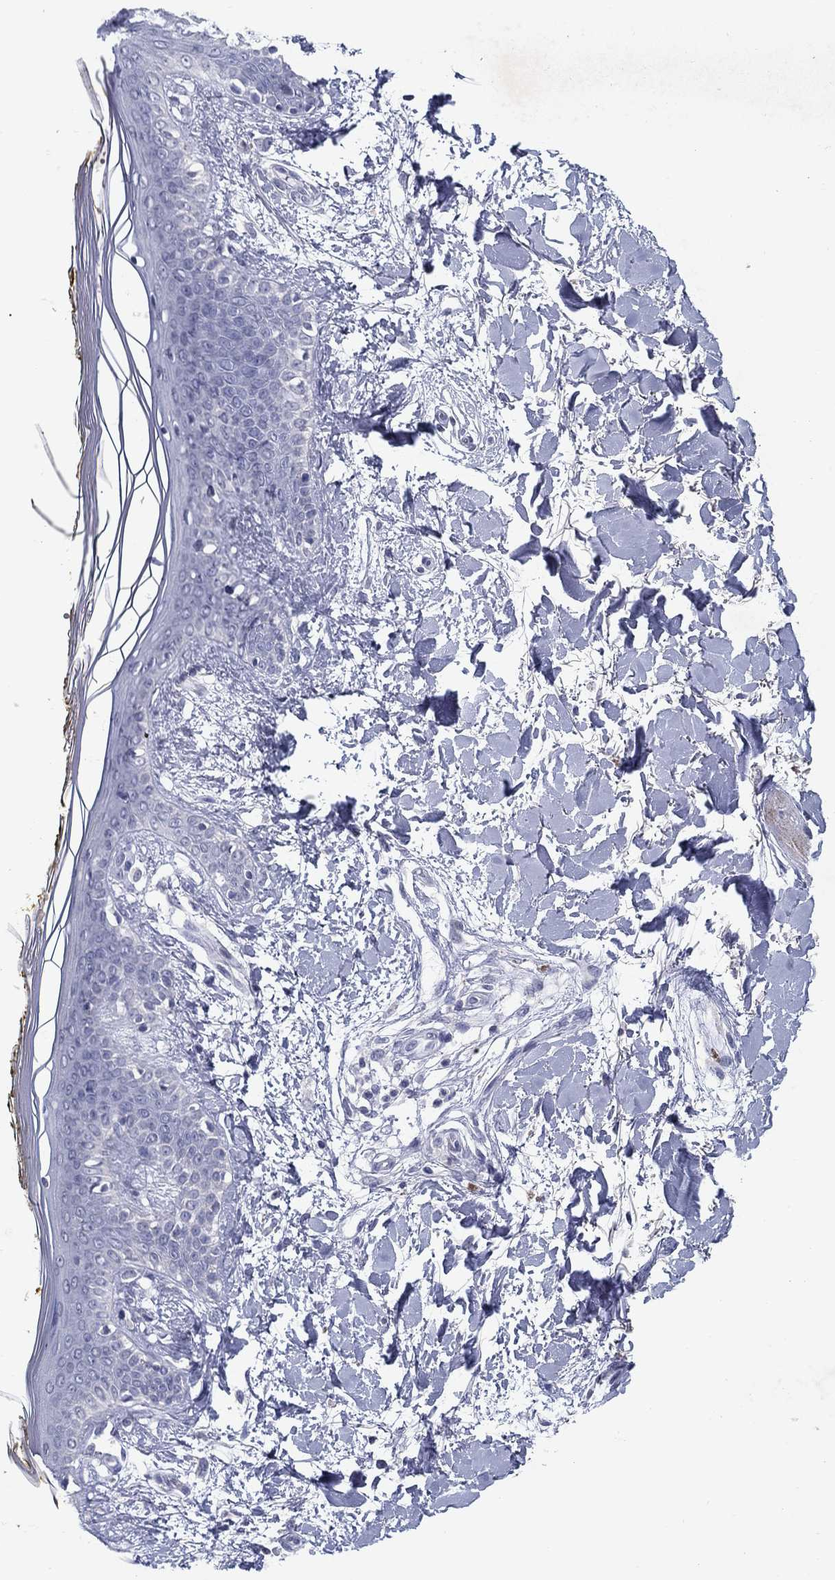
{"staining": {"intensity": "negative", "quantity": "none", "location": "none"}, "tissue": "skin", "cell_type": "Fibroblasts", "image_type": "normal", "snomed": [{"axis": "morphology", "description": "Normal tissue, NOS"}, {"axis": "topography", "description": "Skin"}], "caption": "An immunohistochemistry histopathology image of normal skin is shown. There is no staining in fibroblasts of skin. Brightfield microscopy of immunohistochemistry (IHC) stained with DAB (brown) and hematoxylin (blue), captured at high magnification.", "gene": "NTRK2", "patient": {"sex": "female", "age": 34}}